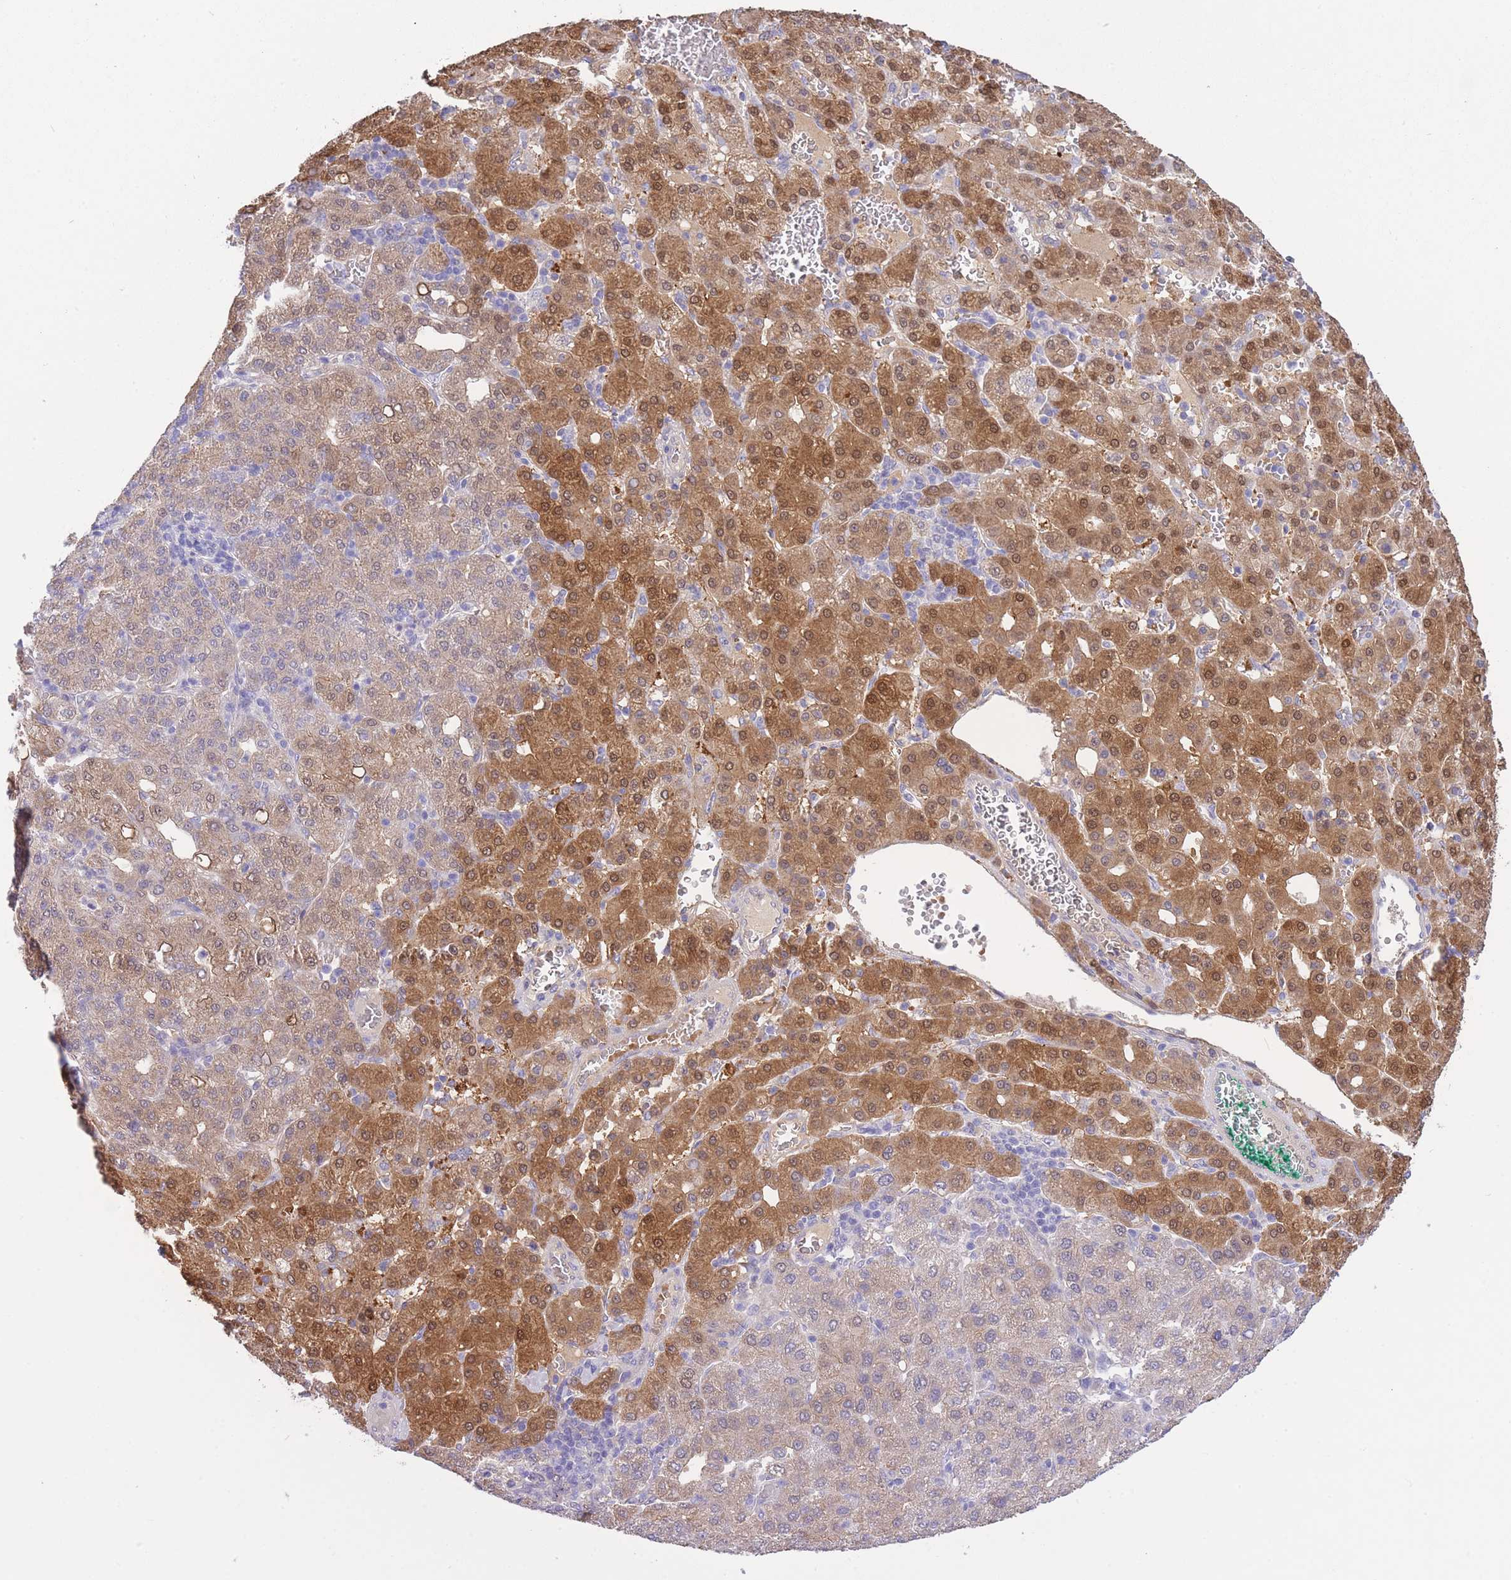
{"staining": {"intensity": "moderate", "quantity": ">75%", "location": "cytoplasmic/membranous,nuclear"}, "tissue": "liver cancer", "cell_type": "Tumor cells", "image_type": "cancer", "snomed": [{"axis": "morphology", "description": "Carcinoma, Hepatocellular, NOS"}, {"axis": "topography", "description": "Liver"}], "caption": "Immunohistochemistry micrograph of hepatocellular carcinoma (liver) stained for a protein (brown), which displays medium levels of moderate cytoplasmic/membranous and nuclear positivity in about >75% of tumor cells.", "gene": "PGM1", "patient": {"sex": "male", "age": 65}}